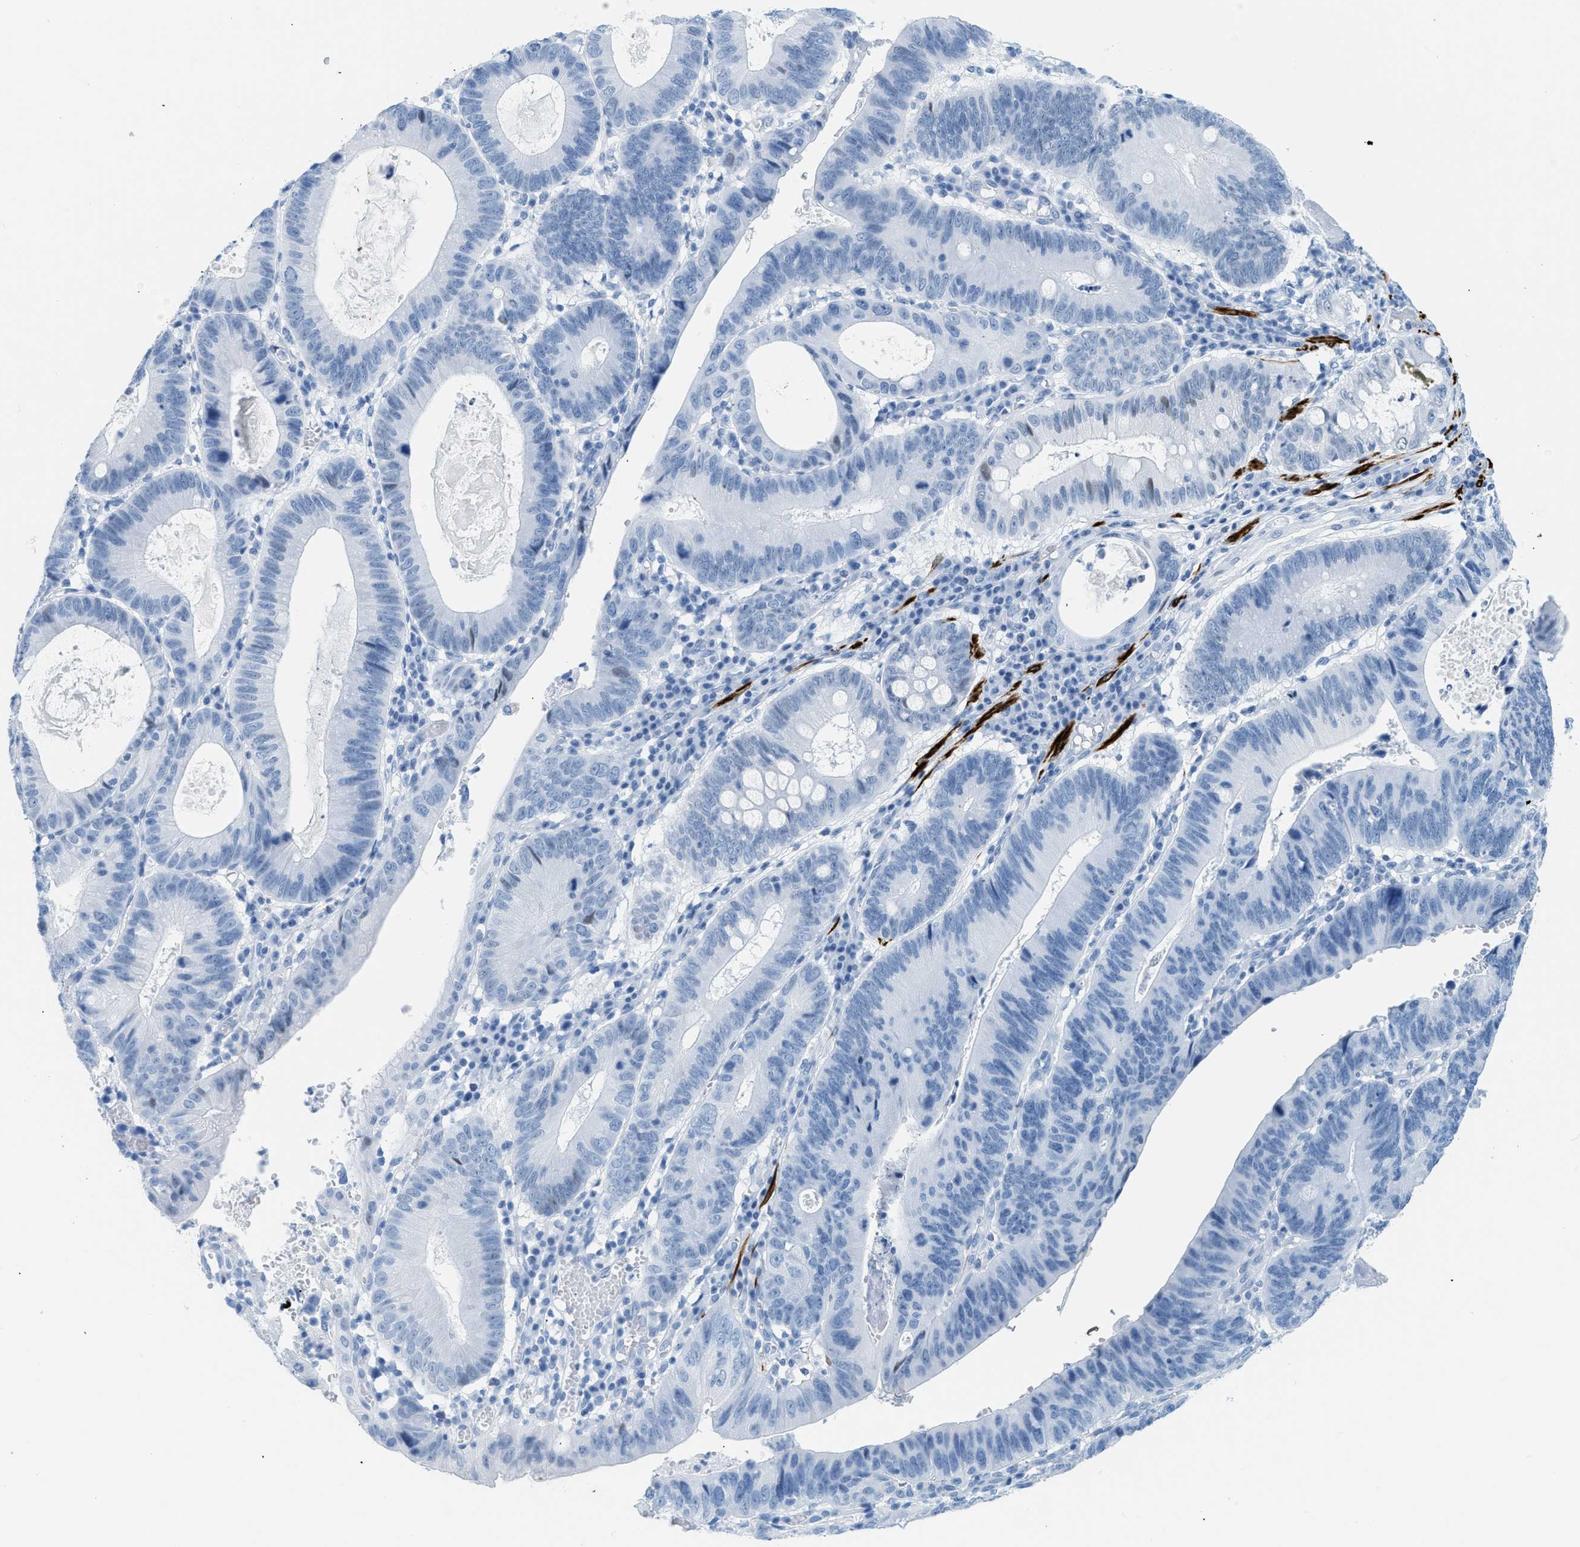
{"staining": {"intensity": "negative", "quantity": "none", "location": "none"}, "tissue": "stomach cancer", "cell_type": "Tumor cells", "image_type": "cancer", "snomed": [{"axis": "morphology", "description": "Adenocarcinoma, NOS"}, {"axis": "topography", "description": "Stomach"}], "caption": "IHC of stomach cancer exhibits no expression in tumor cells.", "gene": "DES", "patient": {"sex": "male", "age": 59}}